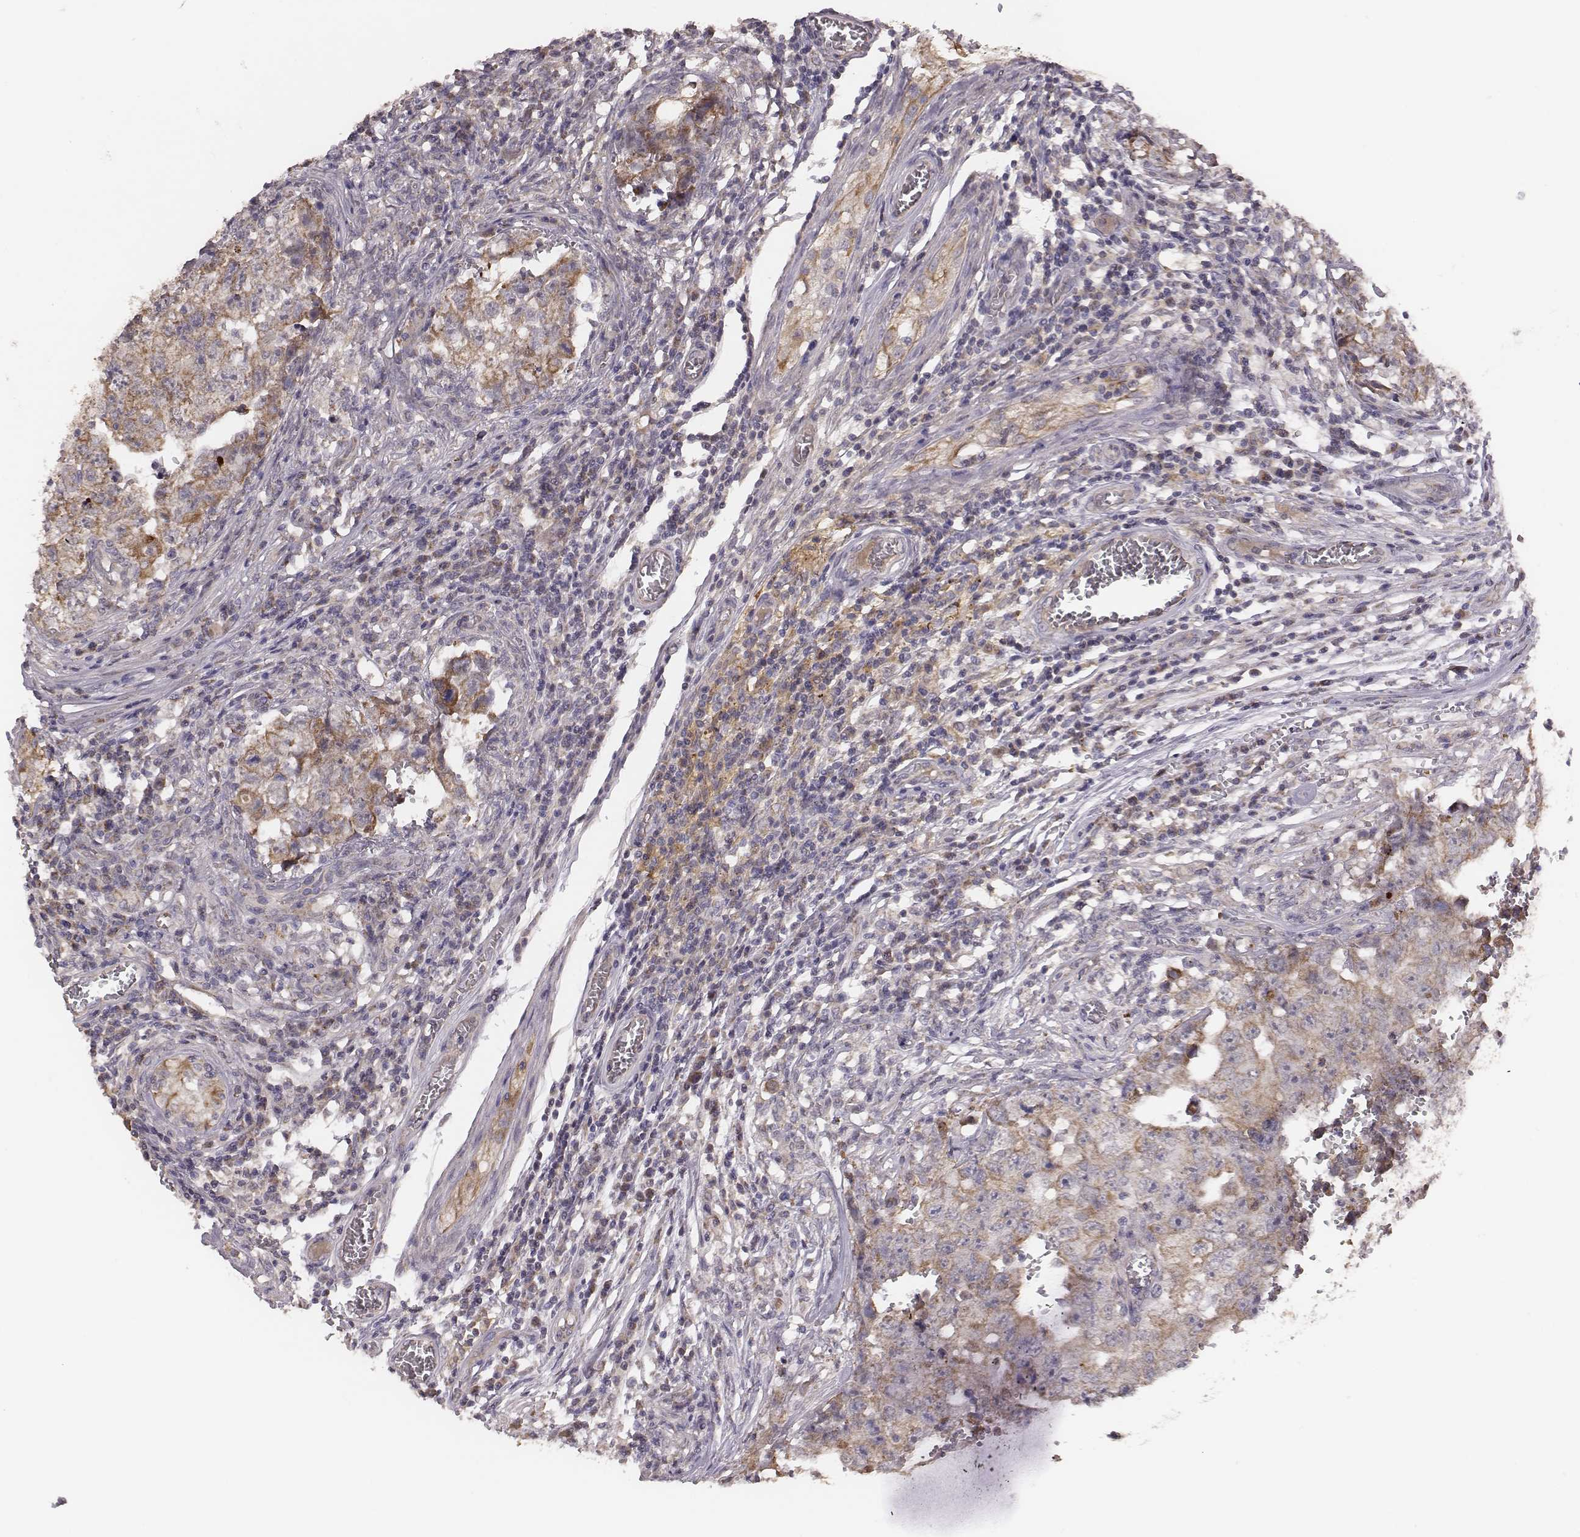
{"staining": {"intensity": "weak", "quantity": ">75%", "location": "cytoplasmic/membranous"}, "tissue": "testis cancer", "cell_type": "Tumor cells", "image_type": "cancer", "snomed": [{"axis": "morphology", "description": "Carcinoma, Embryonal, NOS"}, {"axis": "topography", "description": "Testis"}], "caption": "Immunohistochemical staining of human testis cancer (embryonal carcinoma) displays low levels of weak cytoplasmic/membranous staining in approximately >75% of tumor cells.", "gene": "HAVCR1", "patient": {"sex": "male", "age": 36}}